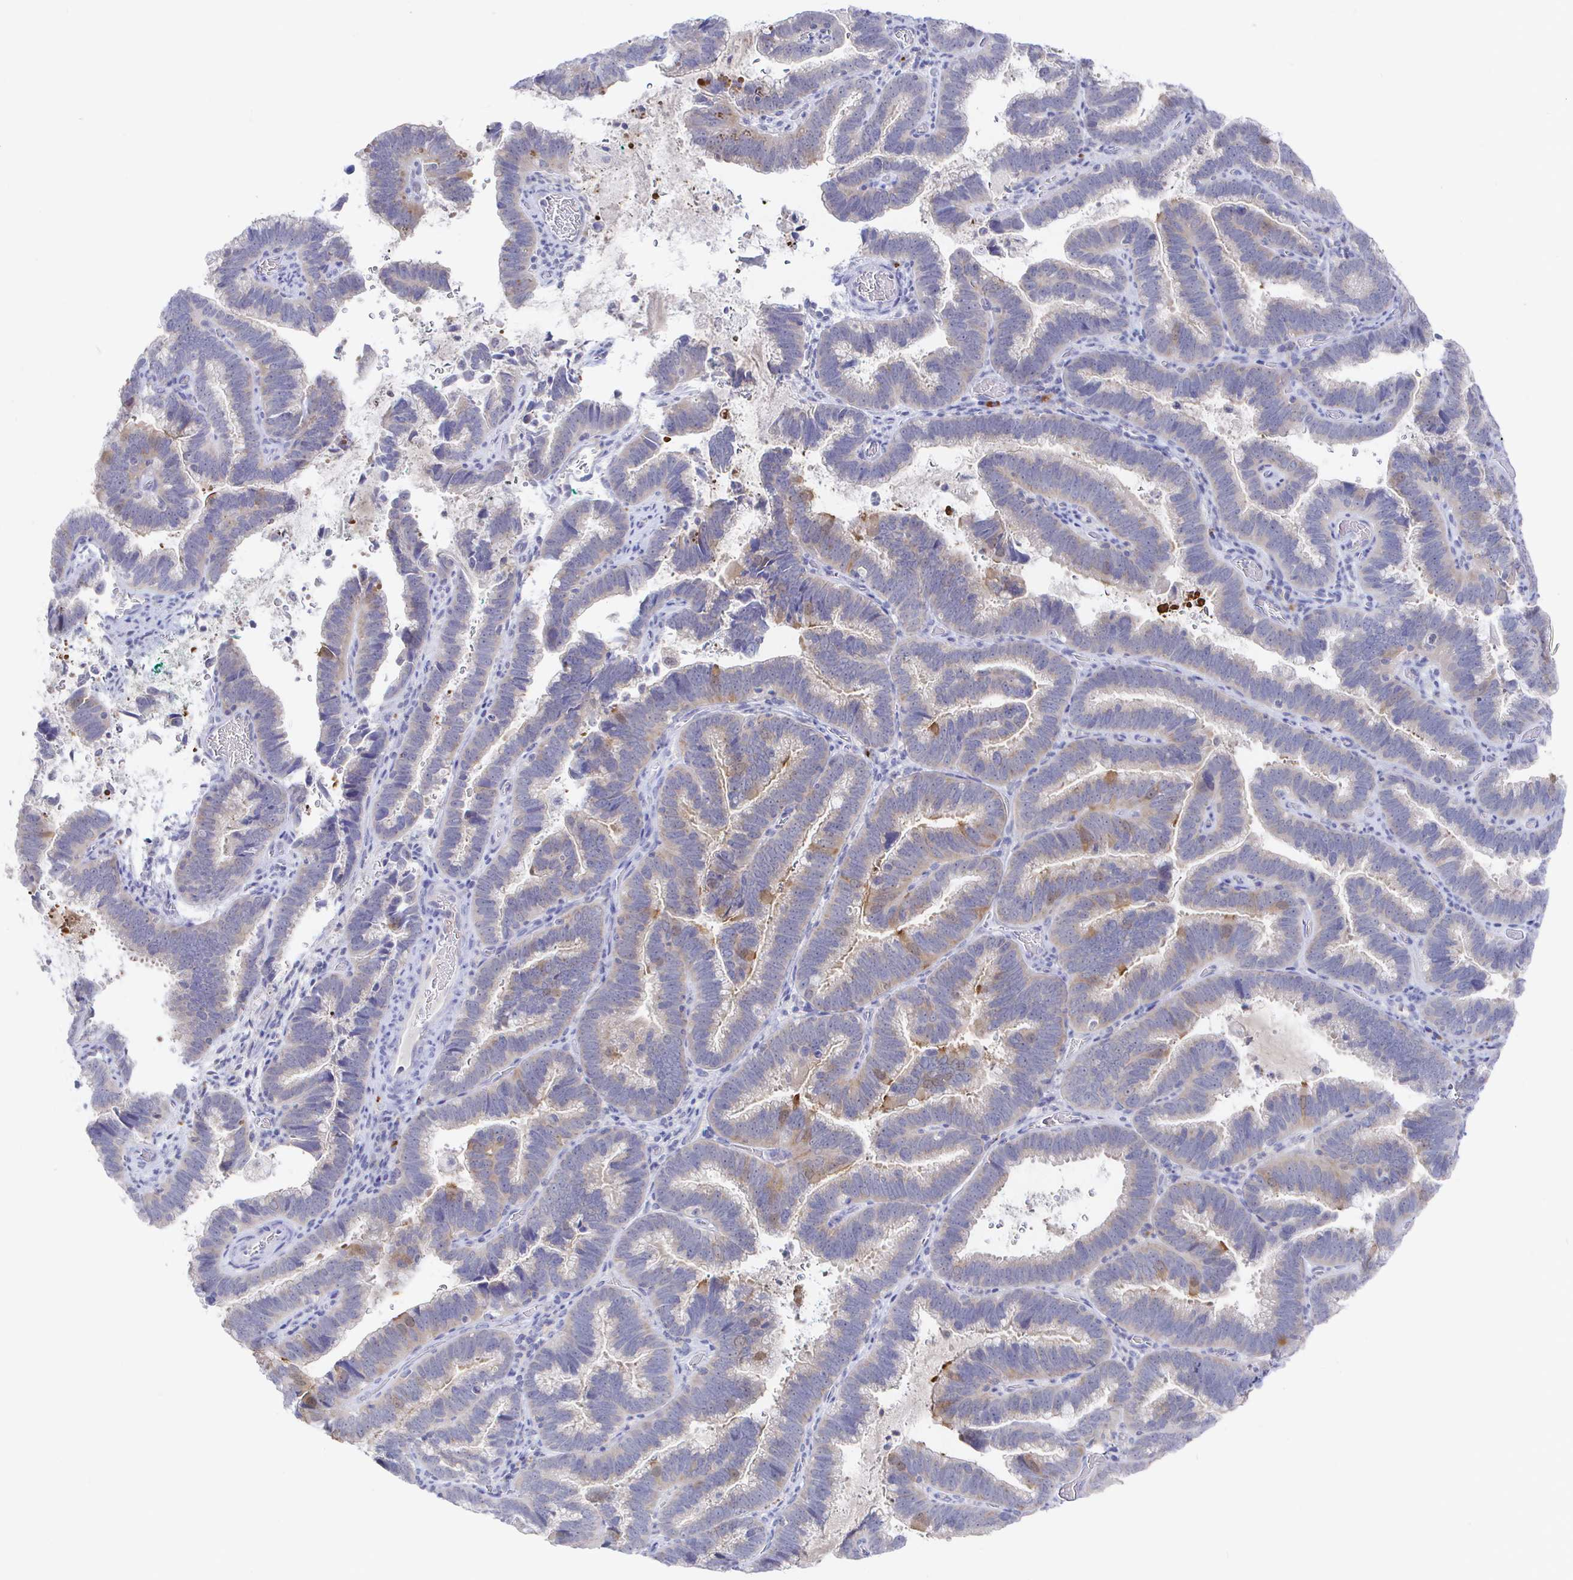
{"staining": {"intensity": "weak", "quantity": "<25%", "location": "cytoplasmic/membranous"}, "tissue": "cervical cancer", "cell_type": "Tumor cells", "image_type": "cancer", "snomed": [{"axis": "morphology", "description": "Adenocarcinoma, NOS"}, {"axis": "topography", "description": "Cervix"}], "caption": "A micrograph of adenocarcinoma (cervical) stained for a protein exhibits no brown staining in tumor cells. The staining was performed using DAB (3,3'-diaminobenzidine) to visualize the protein expression in brown, while the nuclei were stained in blue with hematoxylin (Magnification: 20x).", "gene": "LRRC23", "patient": {"sex": "female", "age": 61}}